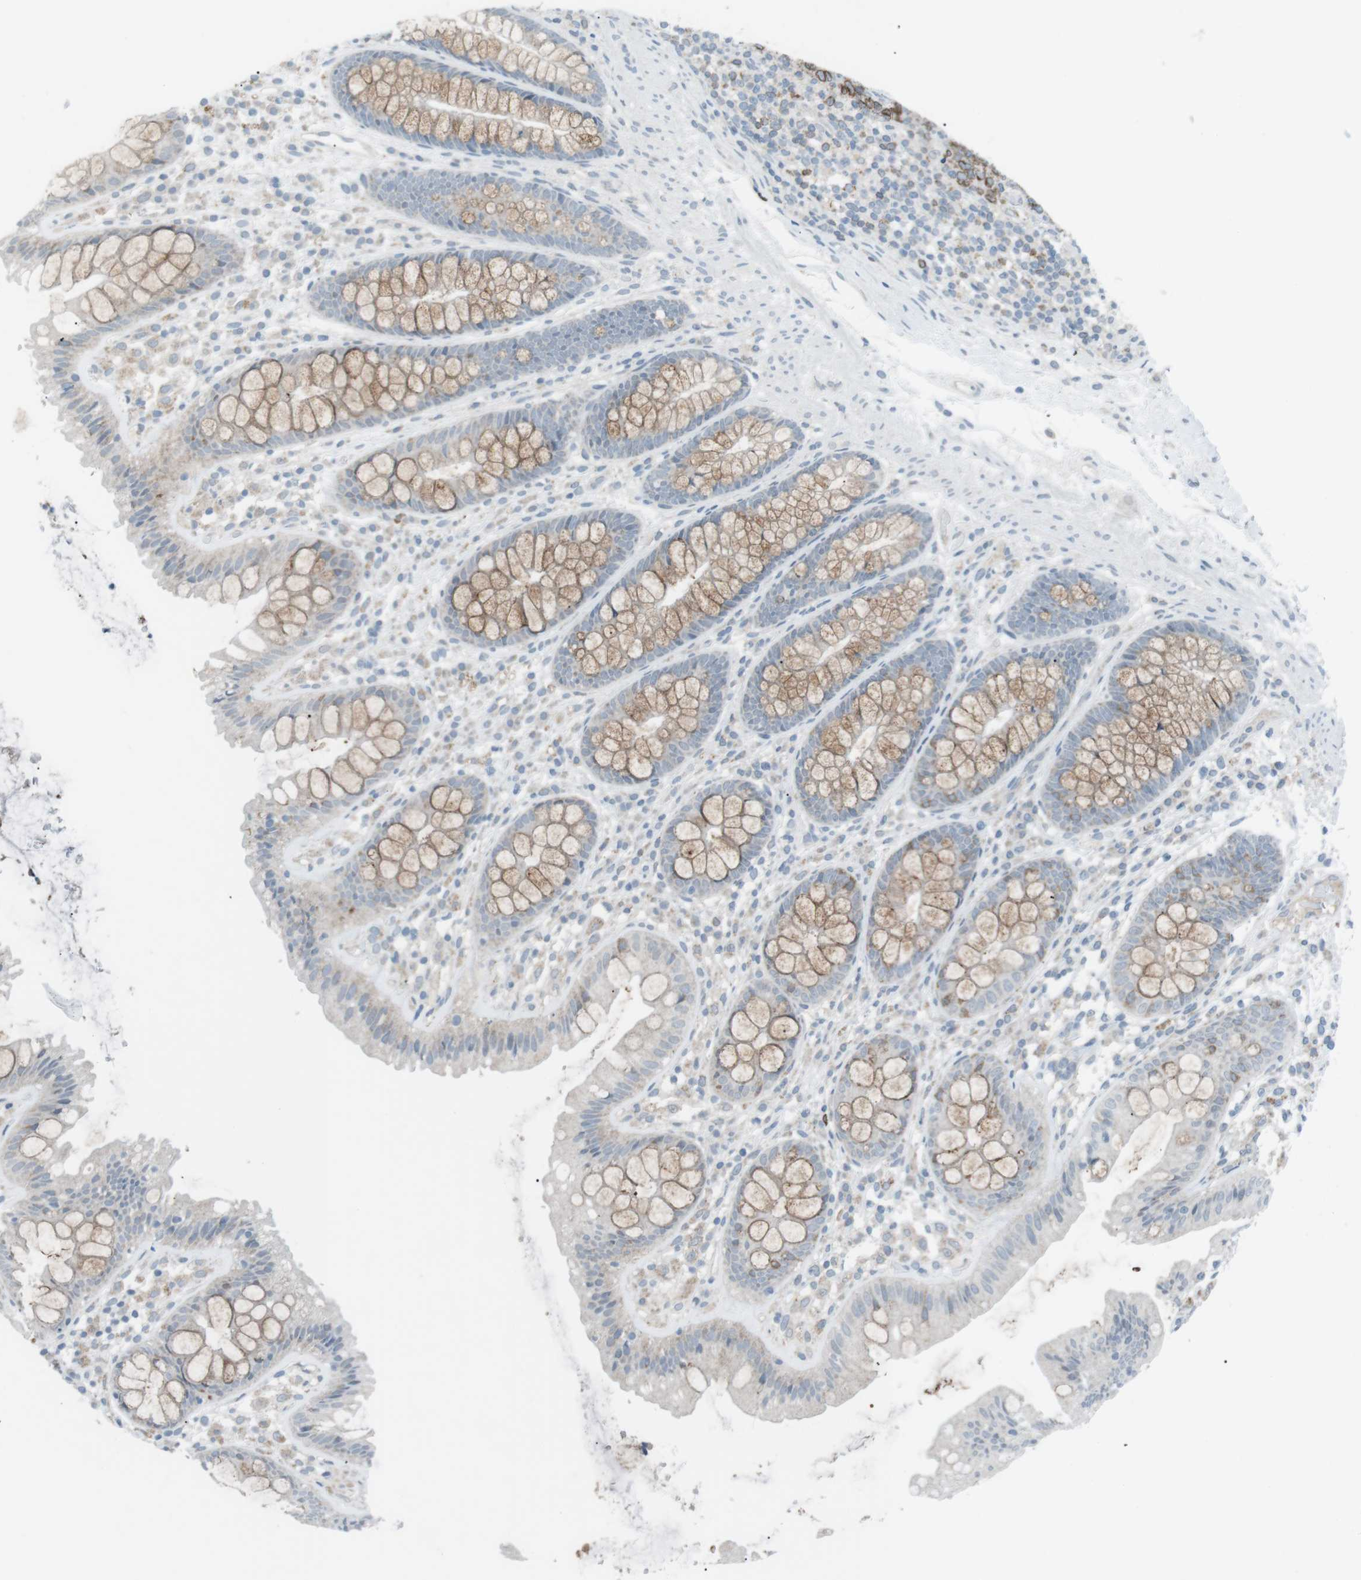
{"staining": {"intensity": "negative", "quantity": "none", "location": "none"}, "tissue": "colon", "cell_type": "Endothelial cells", "image_type": "normal", "snomed": [{"axis": "morphology", "description": "Normal tissue, NOS"}, {"axis": "topography", "description": "Colon"}], "caption": "DAB (3,3'-diaminobenzidine) immunohistochemical staining of benign human colon demonstrates no significant staining in endothelial cells. The staining is performed using DAB (3,3'-diaminobenzidine) brown chromogen with nuclei counter-stained in using hematoxylin.", "gene": "FCRLA", "patient": {"sex": "female", "age": 56}}